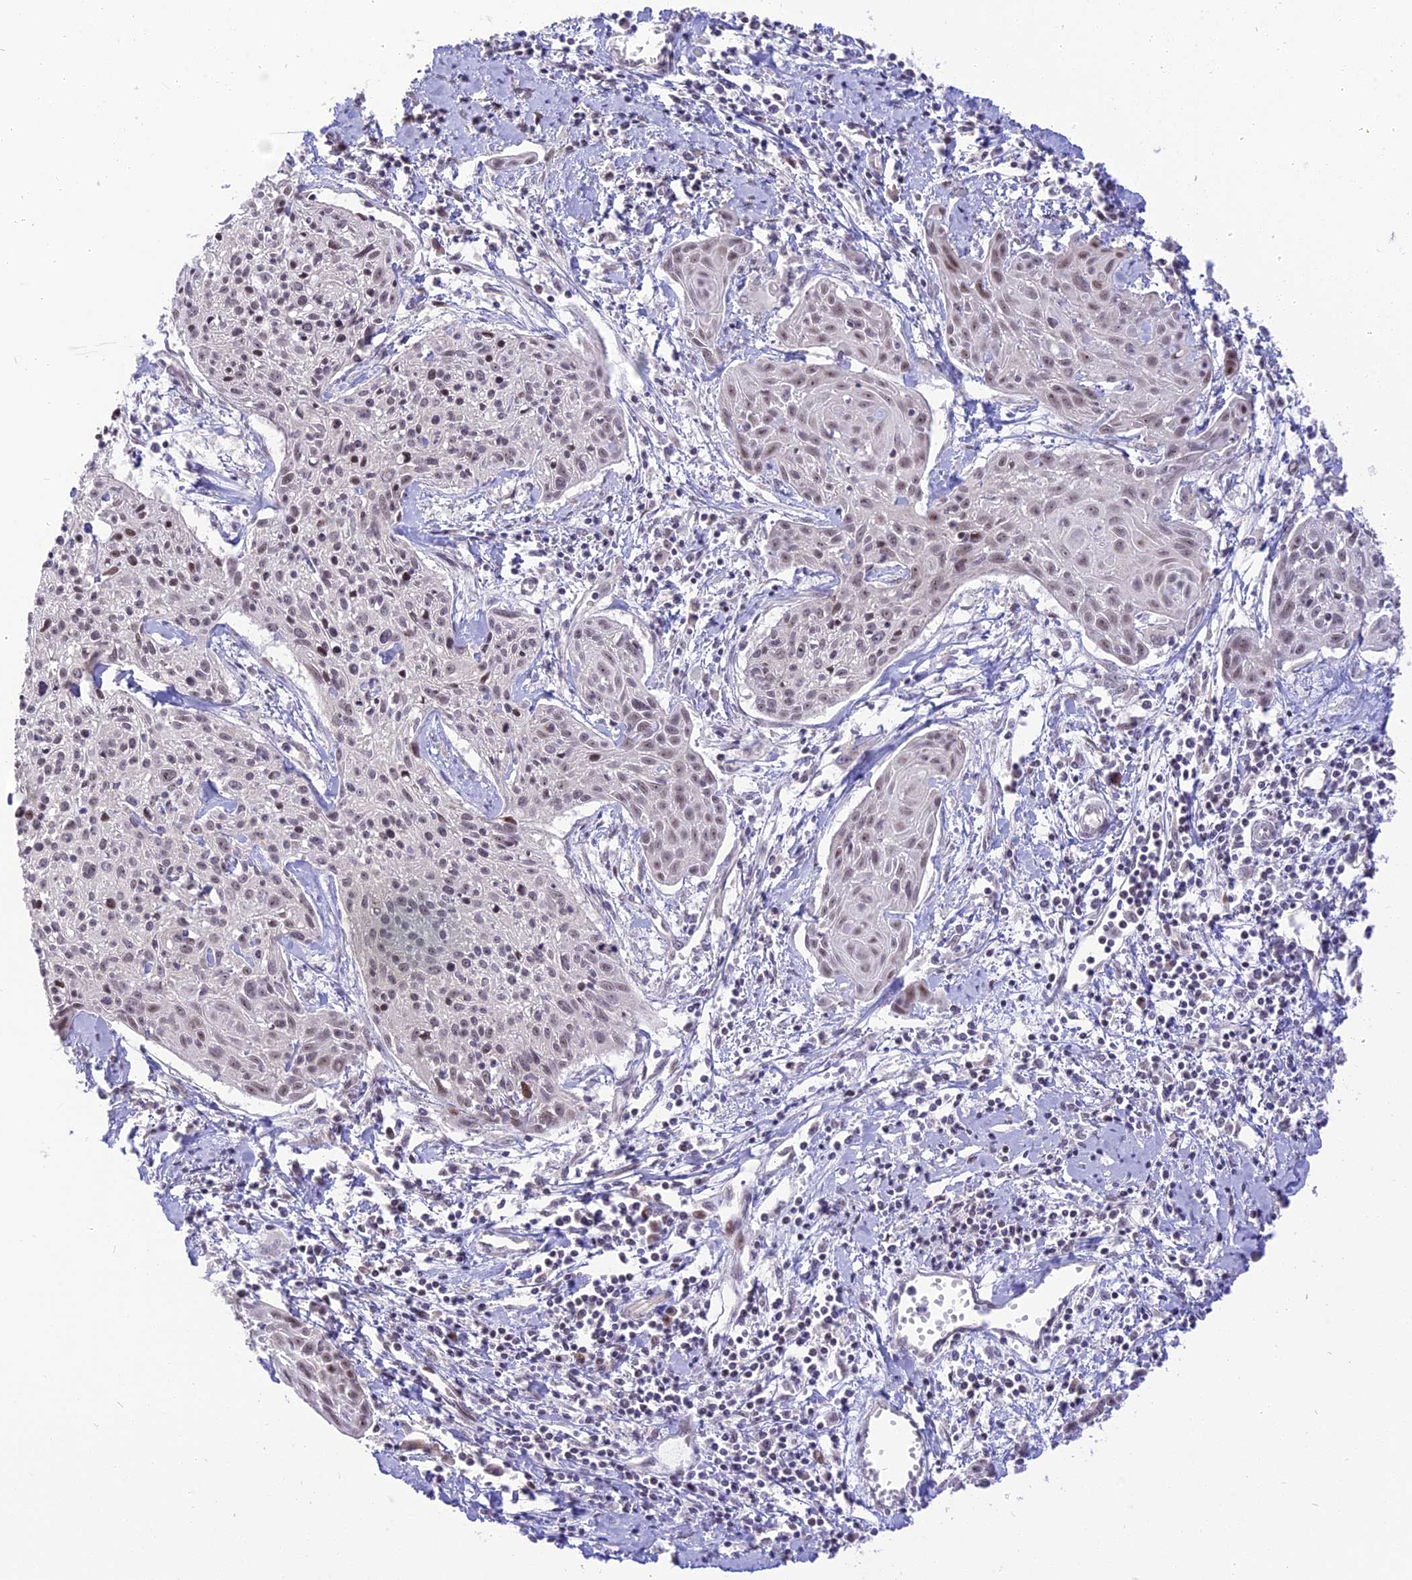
{"staining": {"intensity": "weak", "quantity": "25%-75%", "location": "nuclear"}, "tissue": "cervical cancer", "cell_type": "Tumor cells", "image_type": "cancer", "snomed": [{"axis": "morphology", "description": "Squamous cell carcinoma, NOS"}, {"axis": "topography", "description": "Cervix"}], "caption": "Cervical squamous cell carcinoma stained for a protein exhibits weak nuclear positivity in tumor cells. The staining is performed using DAB (3,3'-diaminobenzidine) brown chromogen to label protein expression. The nuclei are counter-stained blue using hematoxylin.", "gene": "ZNF837", "patient": {"sex": "female", "age": 51}}